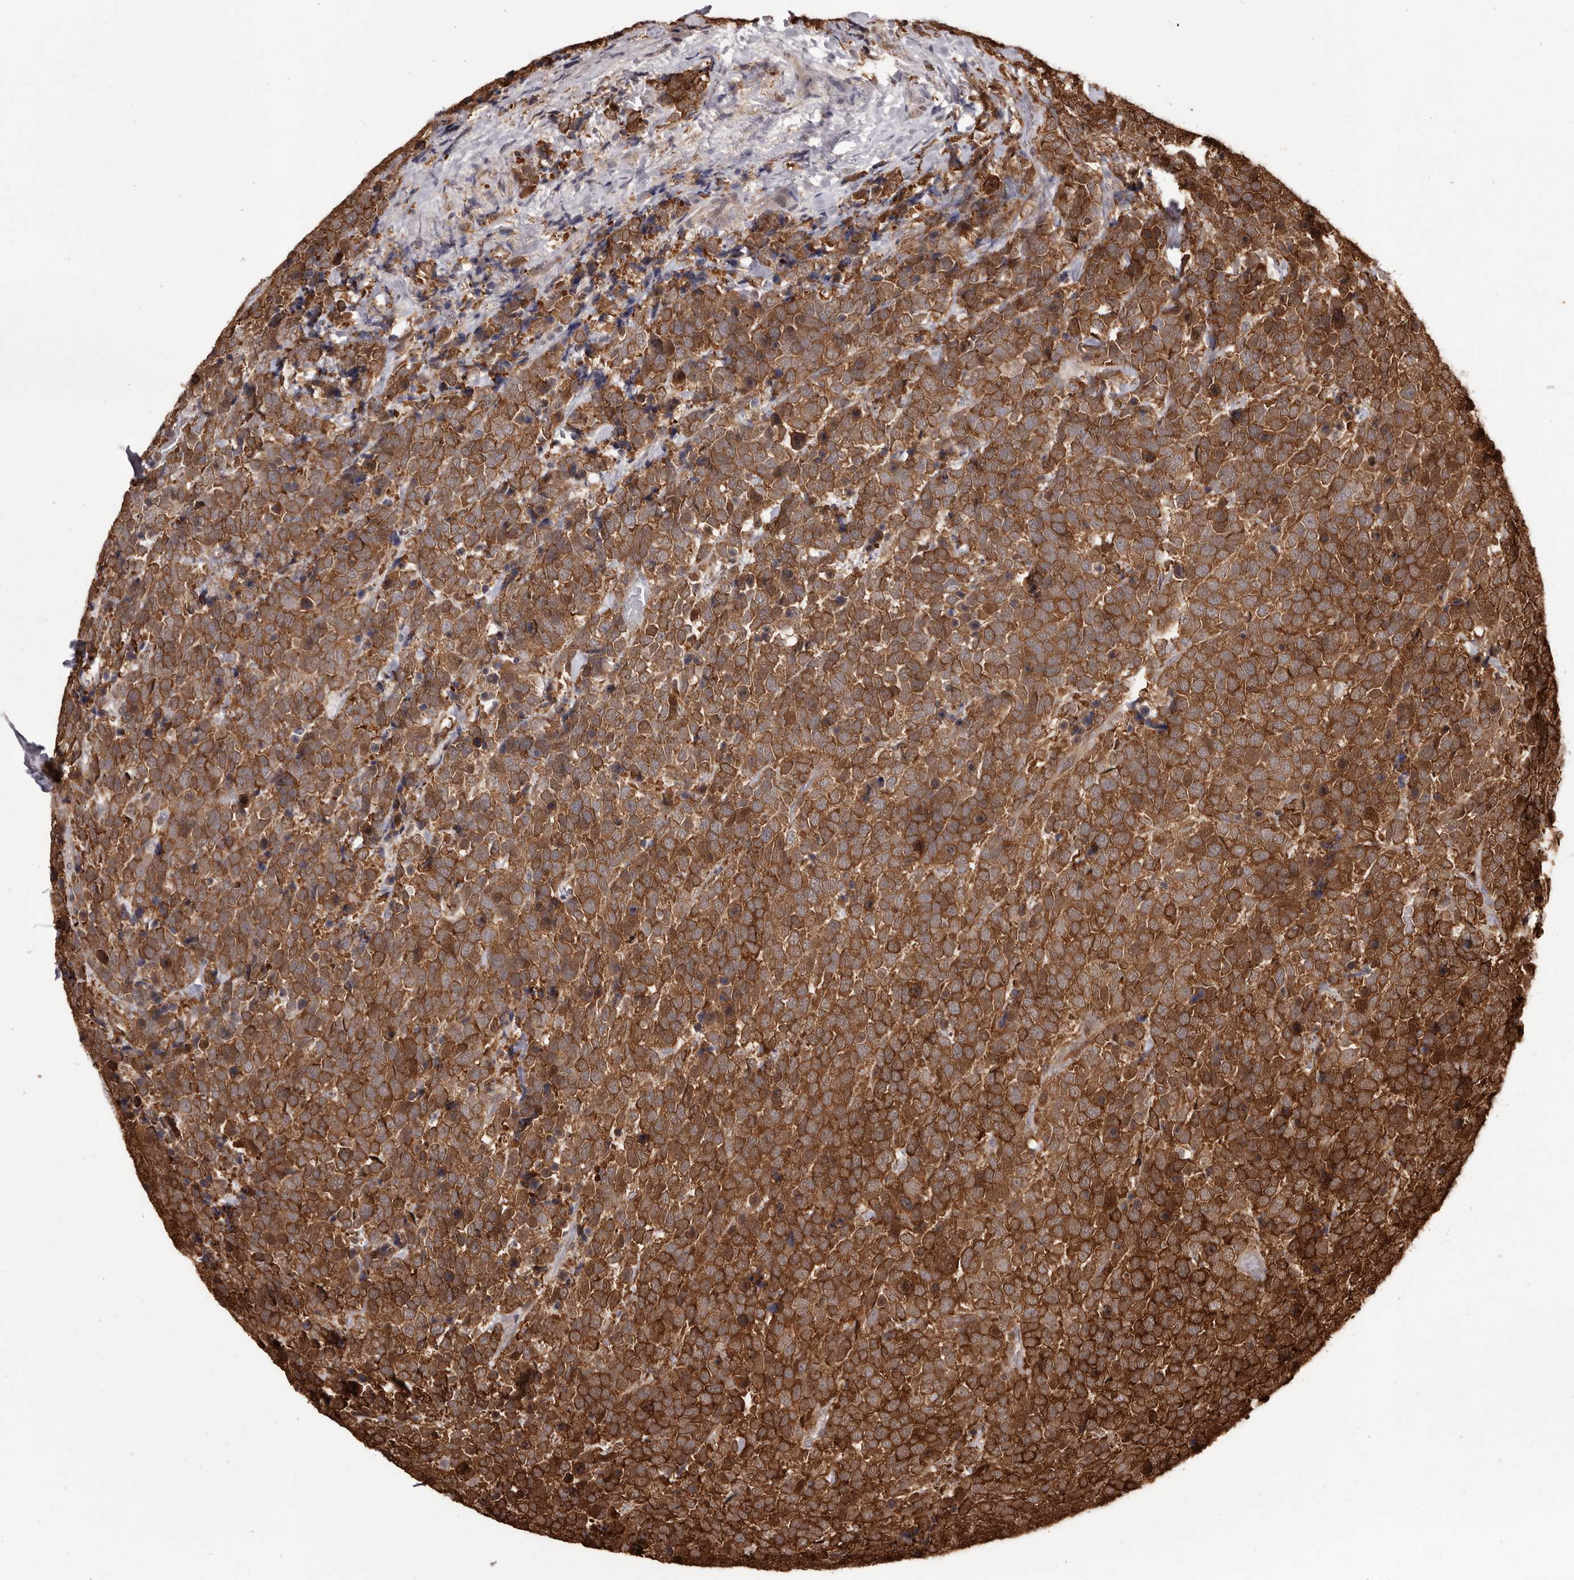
{"staining": {"intensity": "strong", "quantity": ">75%", "location": "cytoplasmic/membranous"}, "tissue": "urothelial cancer", "cell_type": "Tumor cells", "image_type": "cancer", "snomed": [{"axis": "morphology", "description": "Urothelial carcinoma, High grade"}, {"axis": "topography", "description": "Urinary bladder"}], "caption": "A high amount of strong cytoplasmic/membranous positivity is appreciated in about >75% of tumor cells in high-grade urothelial carcinoma tissue.", "gene": "GFOD1", "patient": {"sex": "female", "age": 82}}